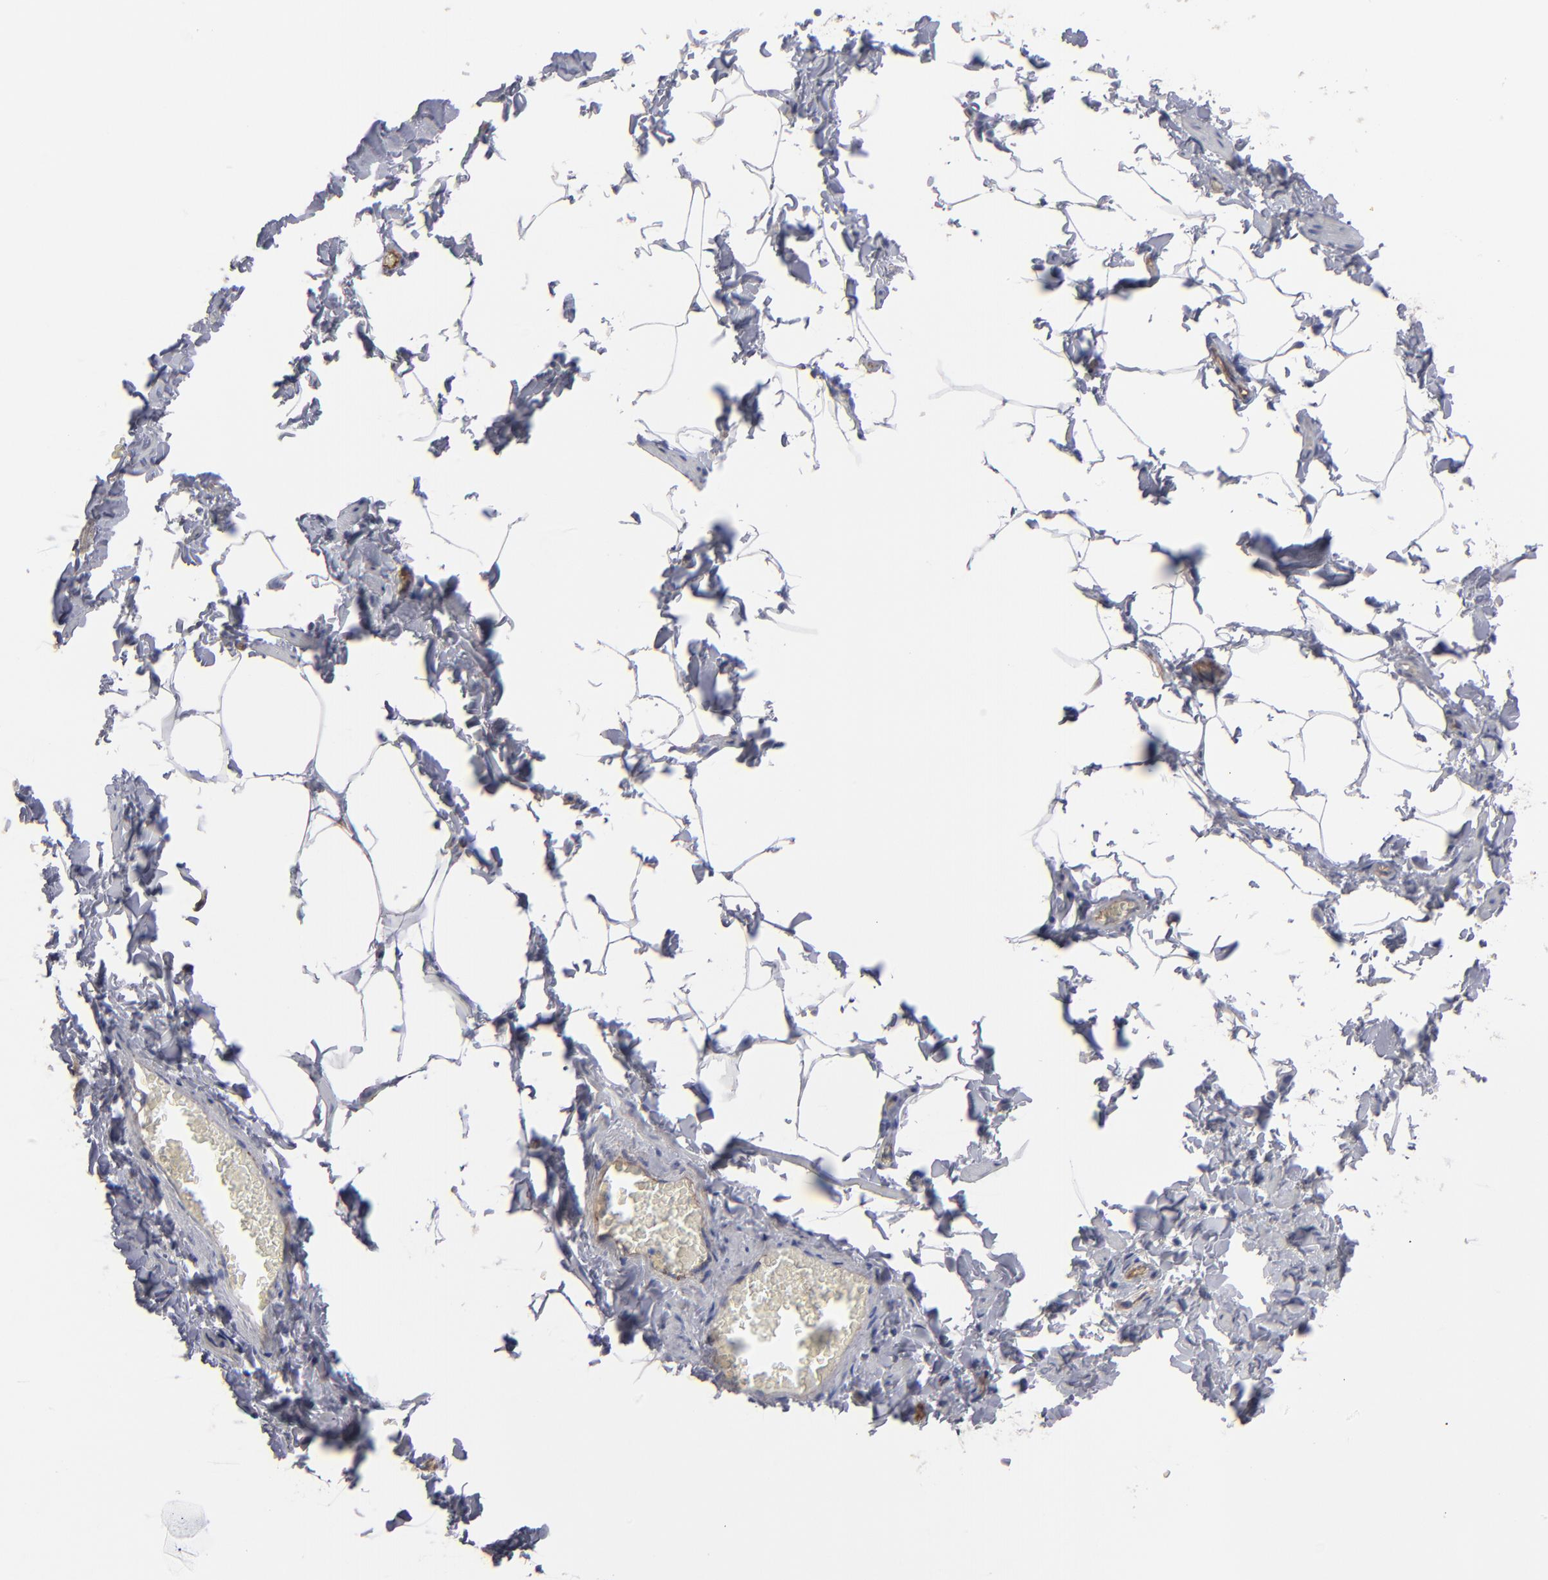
{"staining": {"intensity": "negative", "quantity": "none", "location": "none"}, "tissue": "adipose tissue", "cell_type": "Adipocytes", "image_type": "normal", "snomed": [{"axis": "morphology", "description": "Normal tissue, NOS"}, {"axis": "topography", "description": "Vascular tissue"}], "caption": "This is a histopathology image of IHC staining of normal adipose tissue, which shows no positivity in adipocytes.", "gene": "TM4SF1", "patient": {"sex": "male", "age": 41}}